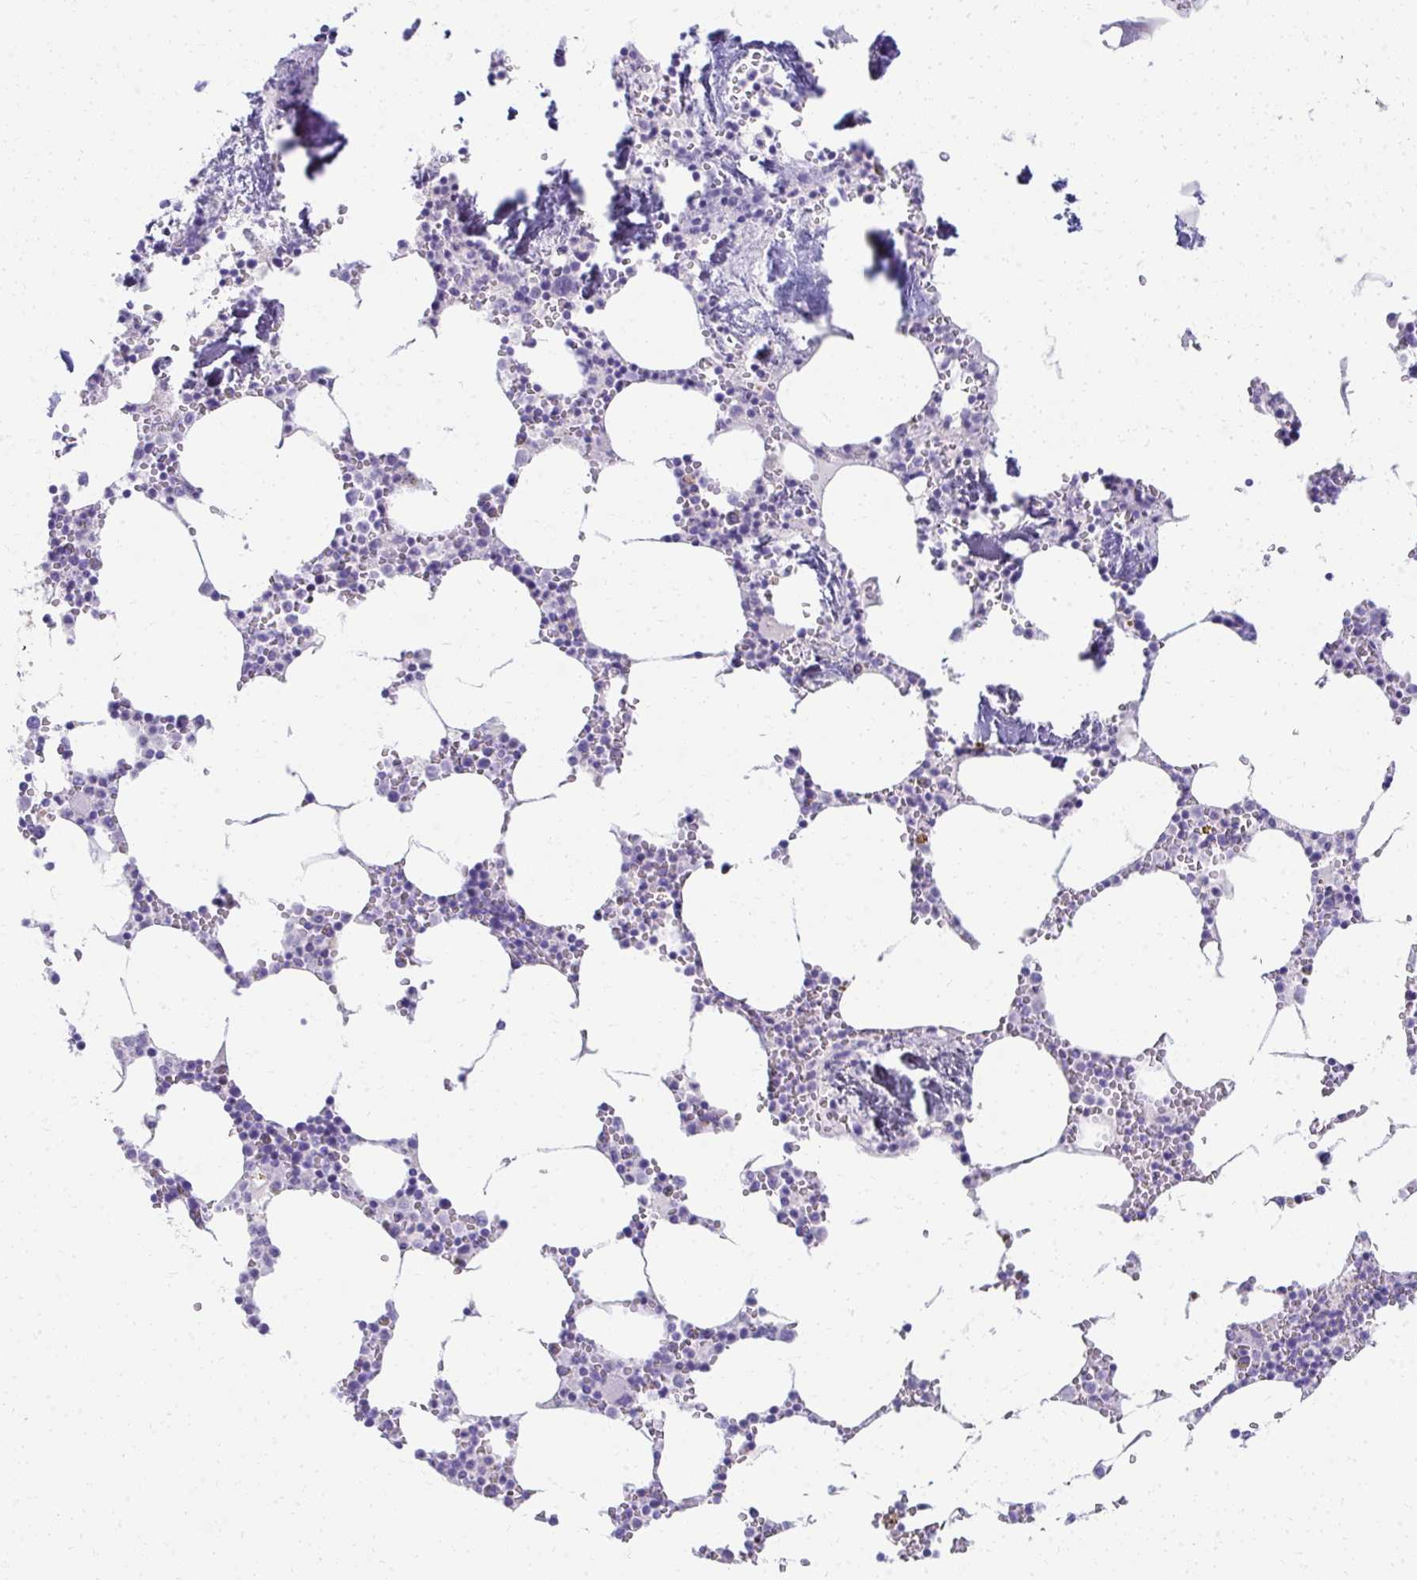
{"staining": {"intensity": "negative", "quantity": "none", "location": "none"}, "tissue": "bone marrow", "cell_type": "Hematopoietic cells", "image_type": "normal", "snomed": [{"axis": "morphology", "description": "Normal tissue, NOS"}, {"axis": "topography", "description": "Bone marrow"}], "caption": "A high-resolution histopathology image shows IHC staining of unremarkable bone marrow, which exhibits no significant staining in hematopoietic cells. The staining is performed using DAB brown chromogen with nuclei counter-stained in using hematoxylin.", "gene": "SEC14L3", "patient": {"sex": "male", "age": 54}}